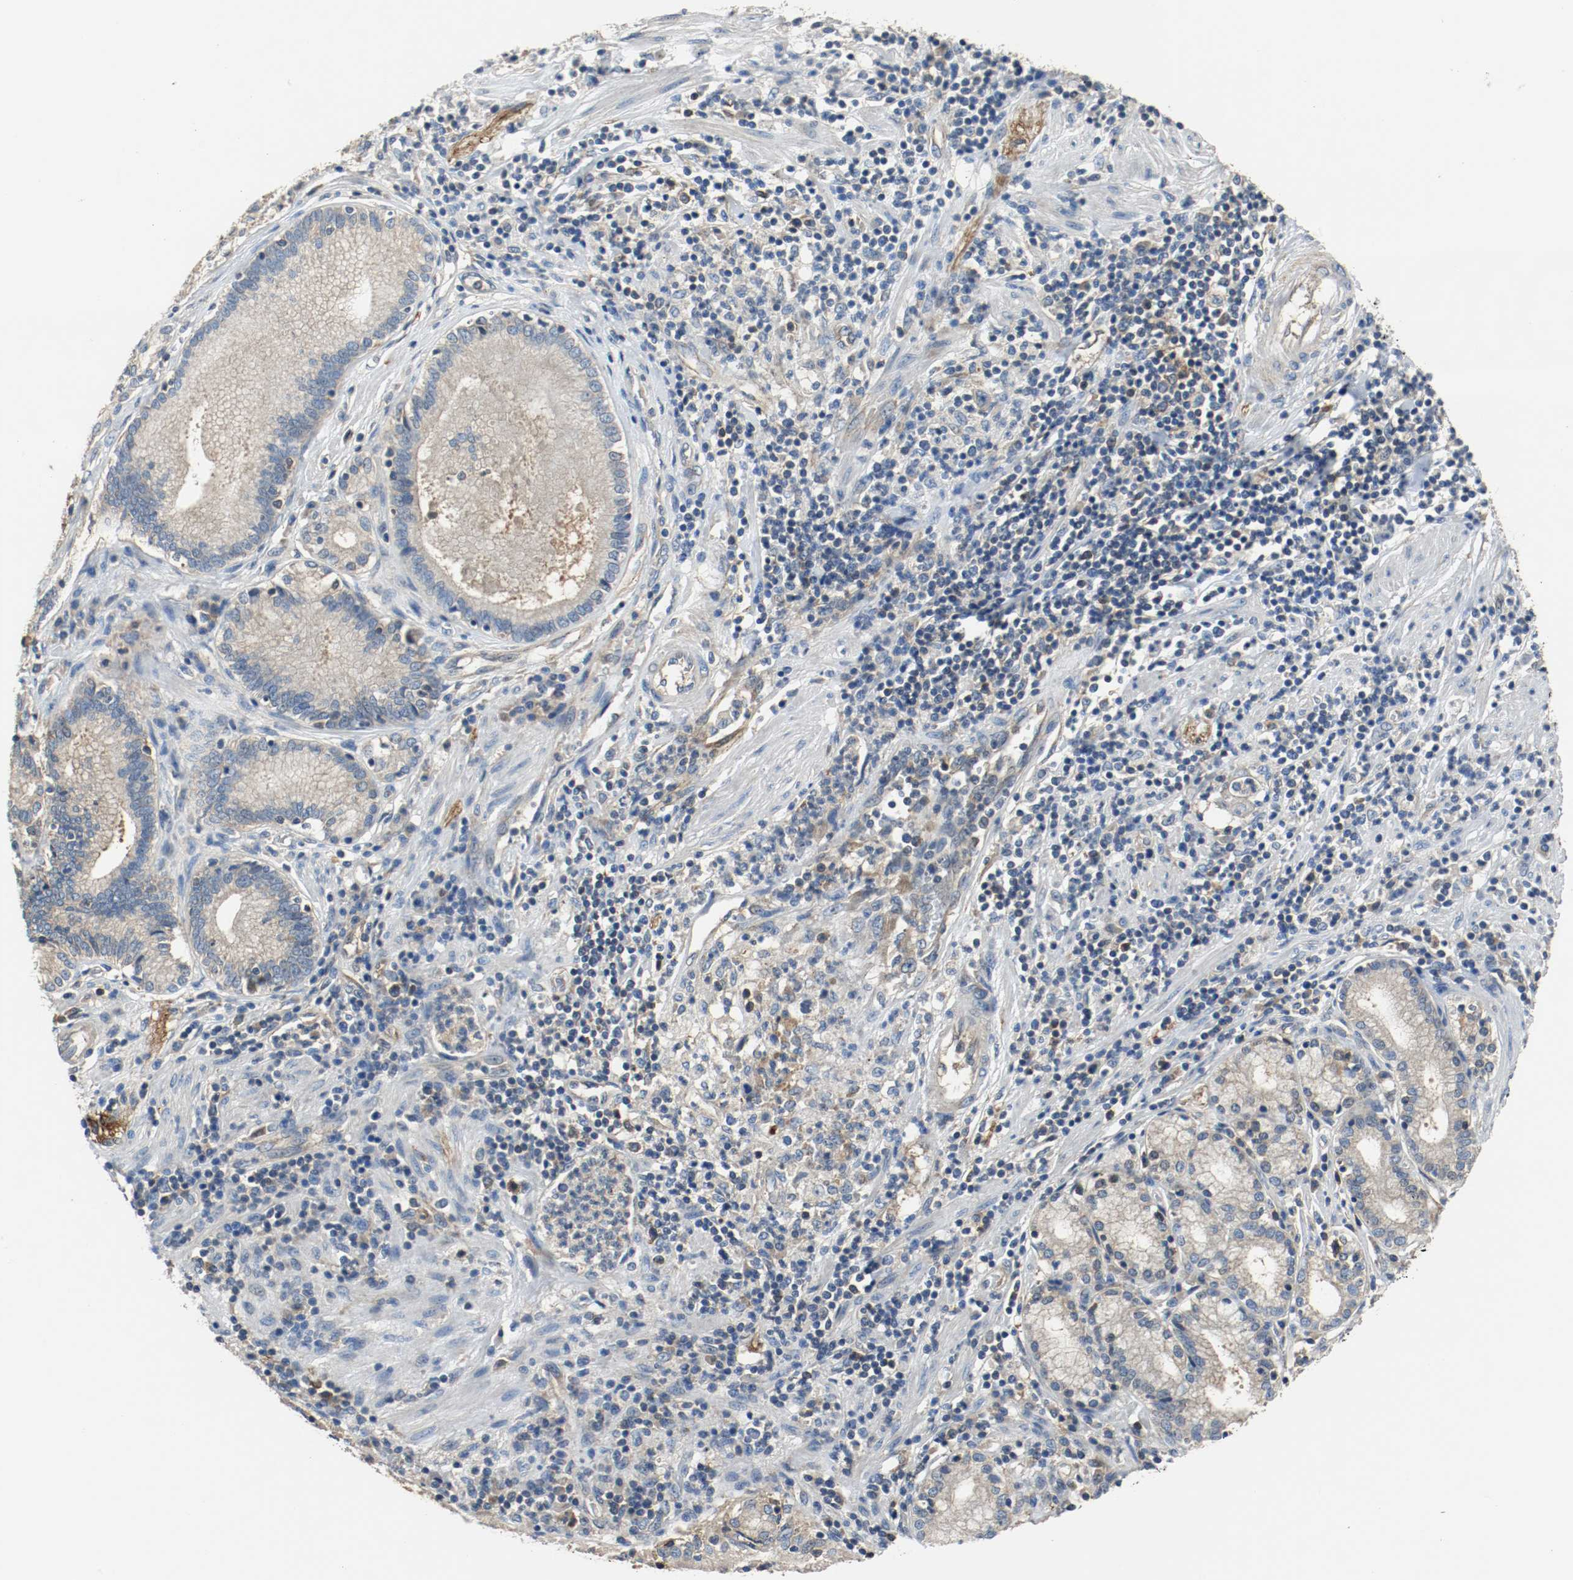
{"staining": {"intensity": "weak", "quantity": ">75%", "location": "cytoplasmic/membranous"}, "tissue": "pancreatic cancer", "cell_type": "Tumor cells", "image_type": "cancer", "snomed": [{"axis": "morphology", "description": "Adenocarcinoma, NOS"}, {"axis": "topography", "description": "Pancreas"}], "caption": "Pancreatic cancer (adenocarcinoma) was stained to show a protein in brown. There is low levels of weak cytoplasmic/membranous expression in about >75% of tumor cells.", "gene": "TUBA3D", "patient": {"sex": "female", "age": 48}}